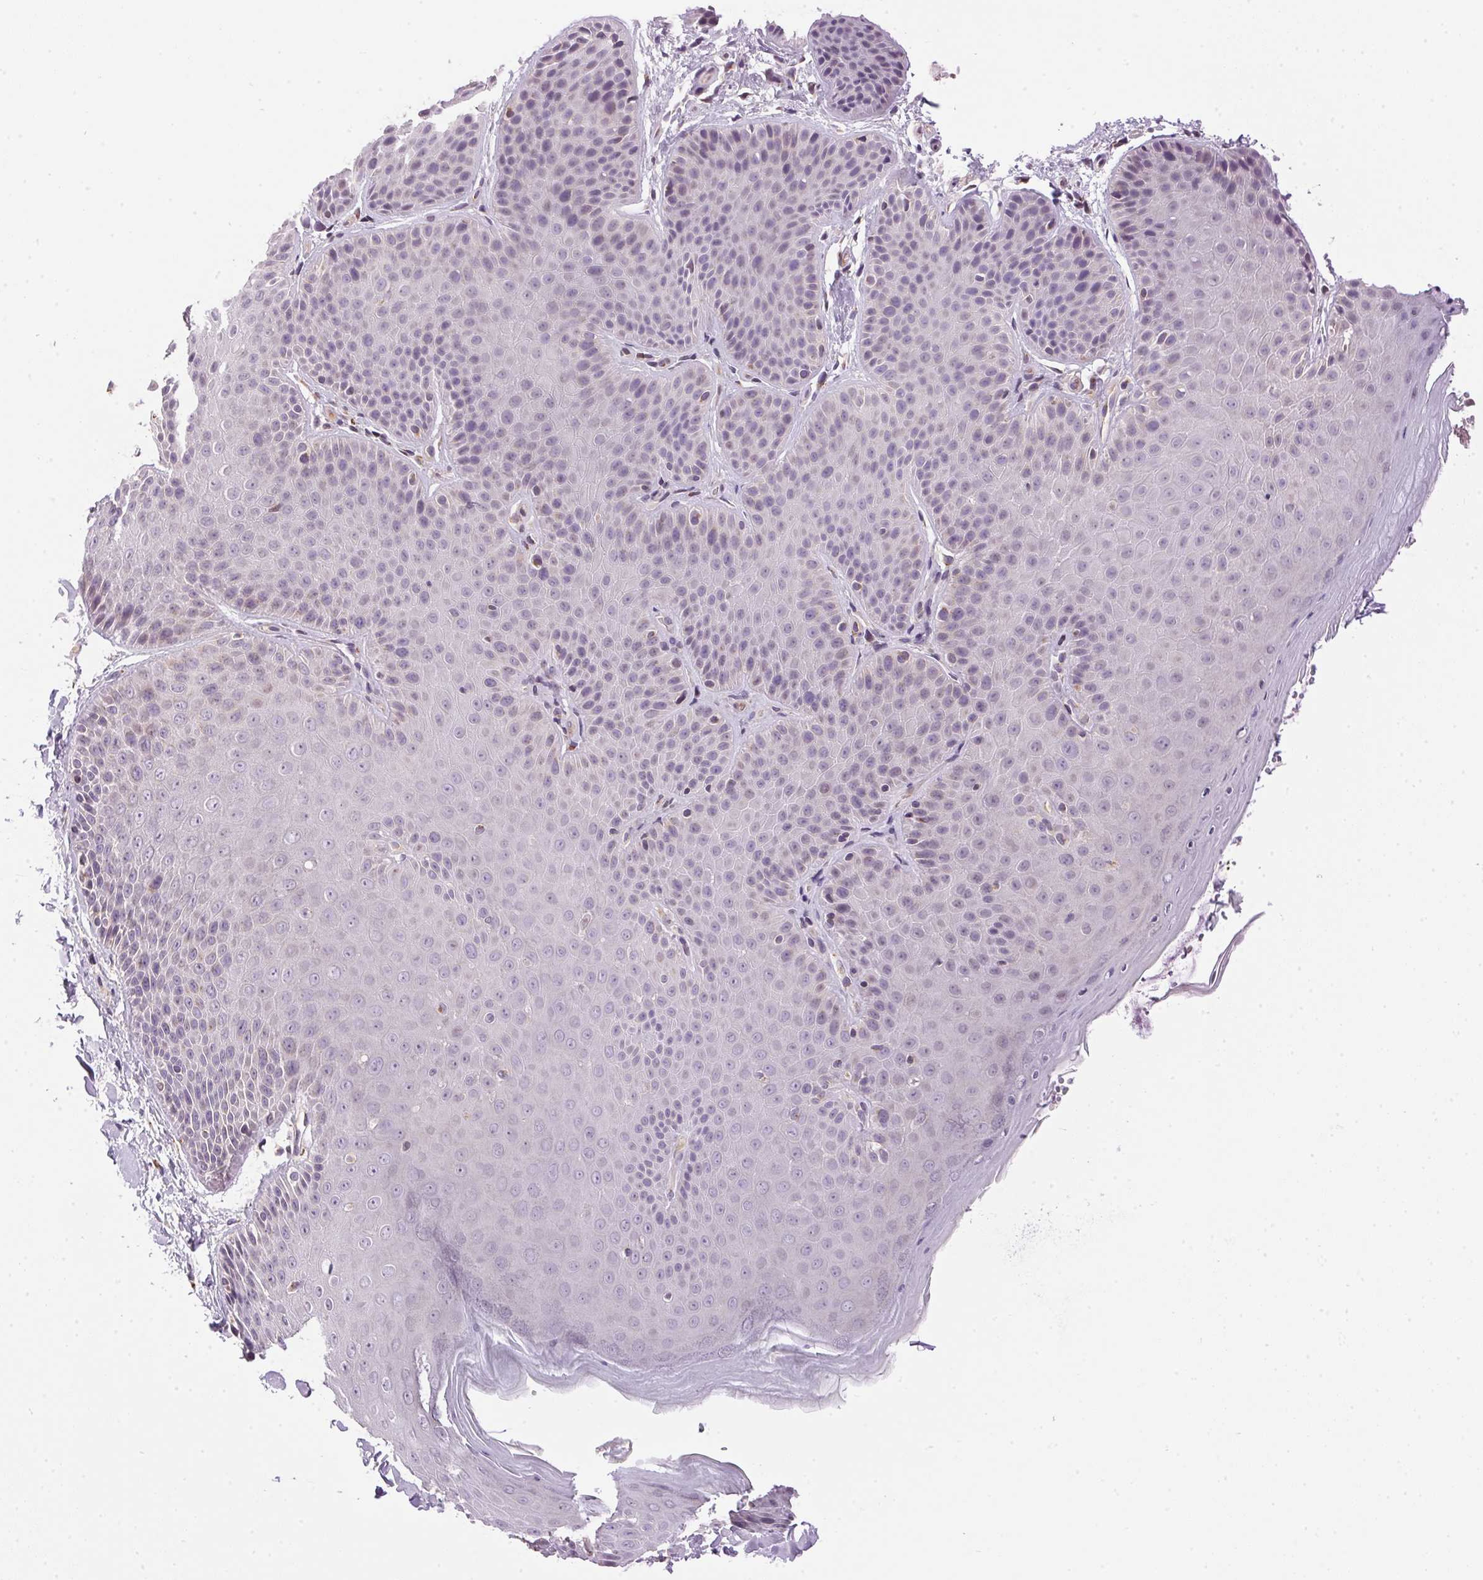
{"staining": {"intensity": "negative", "quantity": "none", "location": "none"}, "tissue": "skin", "cell_type": "Epidermal cells", "image_type": "normal", "snomed": [{"axis": "morphology", "description": "Normal tissue, NOS"}, {"axis": "topography", "description": "Anal"}, {"axis": "topography", "description": "Peripheral nerve tissue"}], "caption": "Histopathology image shows no significant protein positivity in epidermal cells of benign skin. (DAB immunohistochemistry (IHC), high magnification).", "gene": "GOLPH3", "patient": {"sex": "male", "age": 51}}